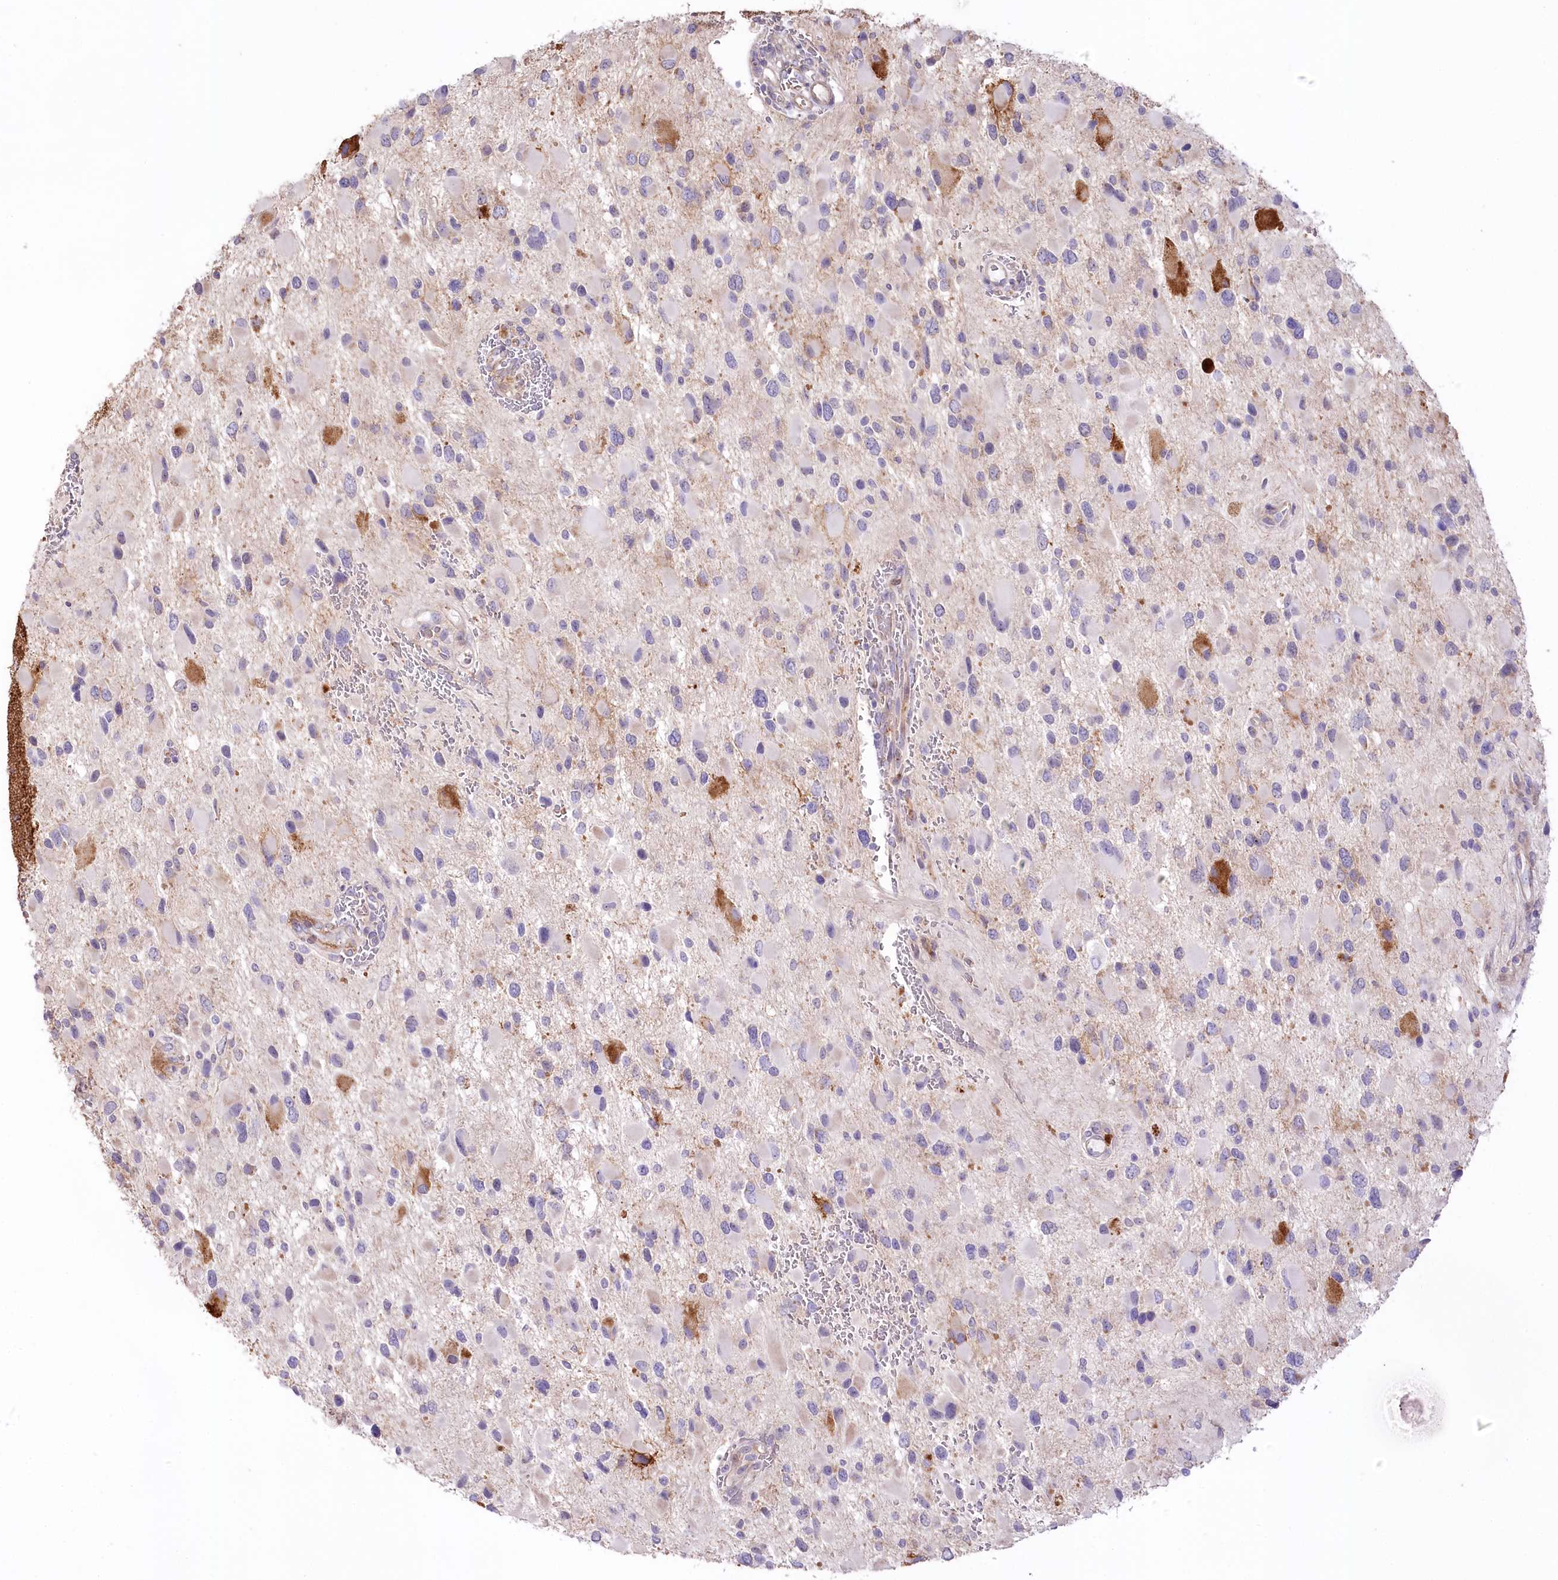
{"staining": {"intensity": "negative", "quantity": "none", "location": "none"}, "tissue": "glioma", "cell_type": "Tumor cells", "image_type": "cancer", "snomed": [{"axis": "morphology", "description": "Glioma, malignant, High grade"}, {"axis": "topography", "description": "Brain"}], "caption": "Immunohistochemistry (IHC) photomicrograph of neoplastic tissue: malignant glioma (high-grade) stained with DAB exhibits no significant protein positivity in tumor cells.", "gene": "SLC6A11", "patient": {"sex": "male", "age": 53}}